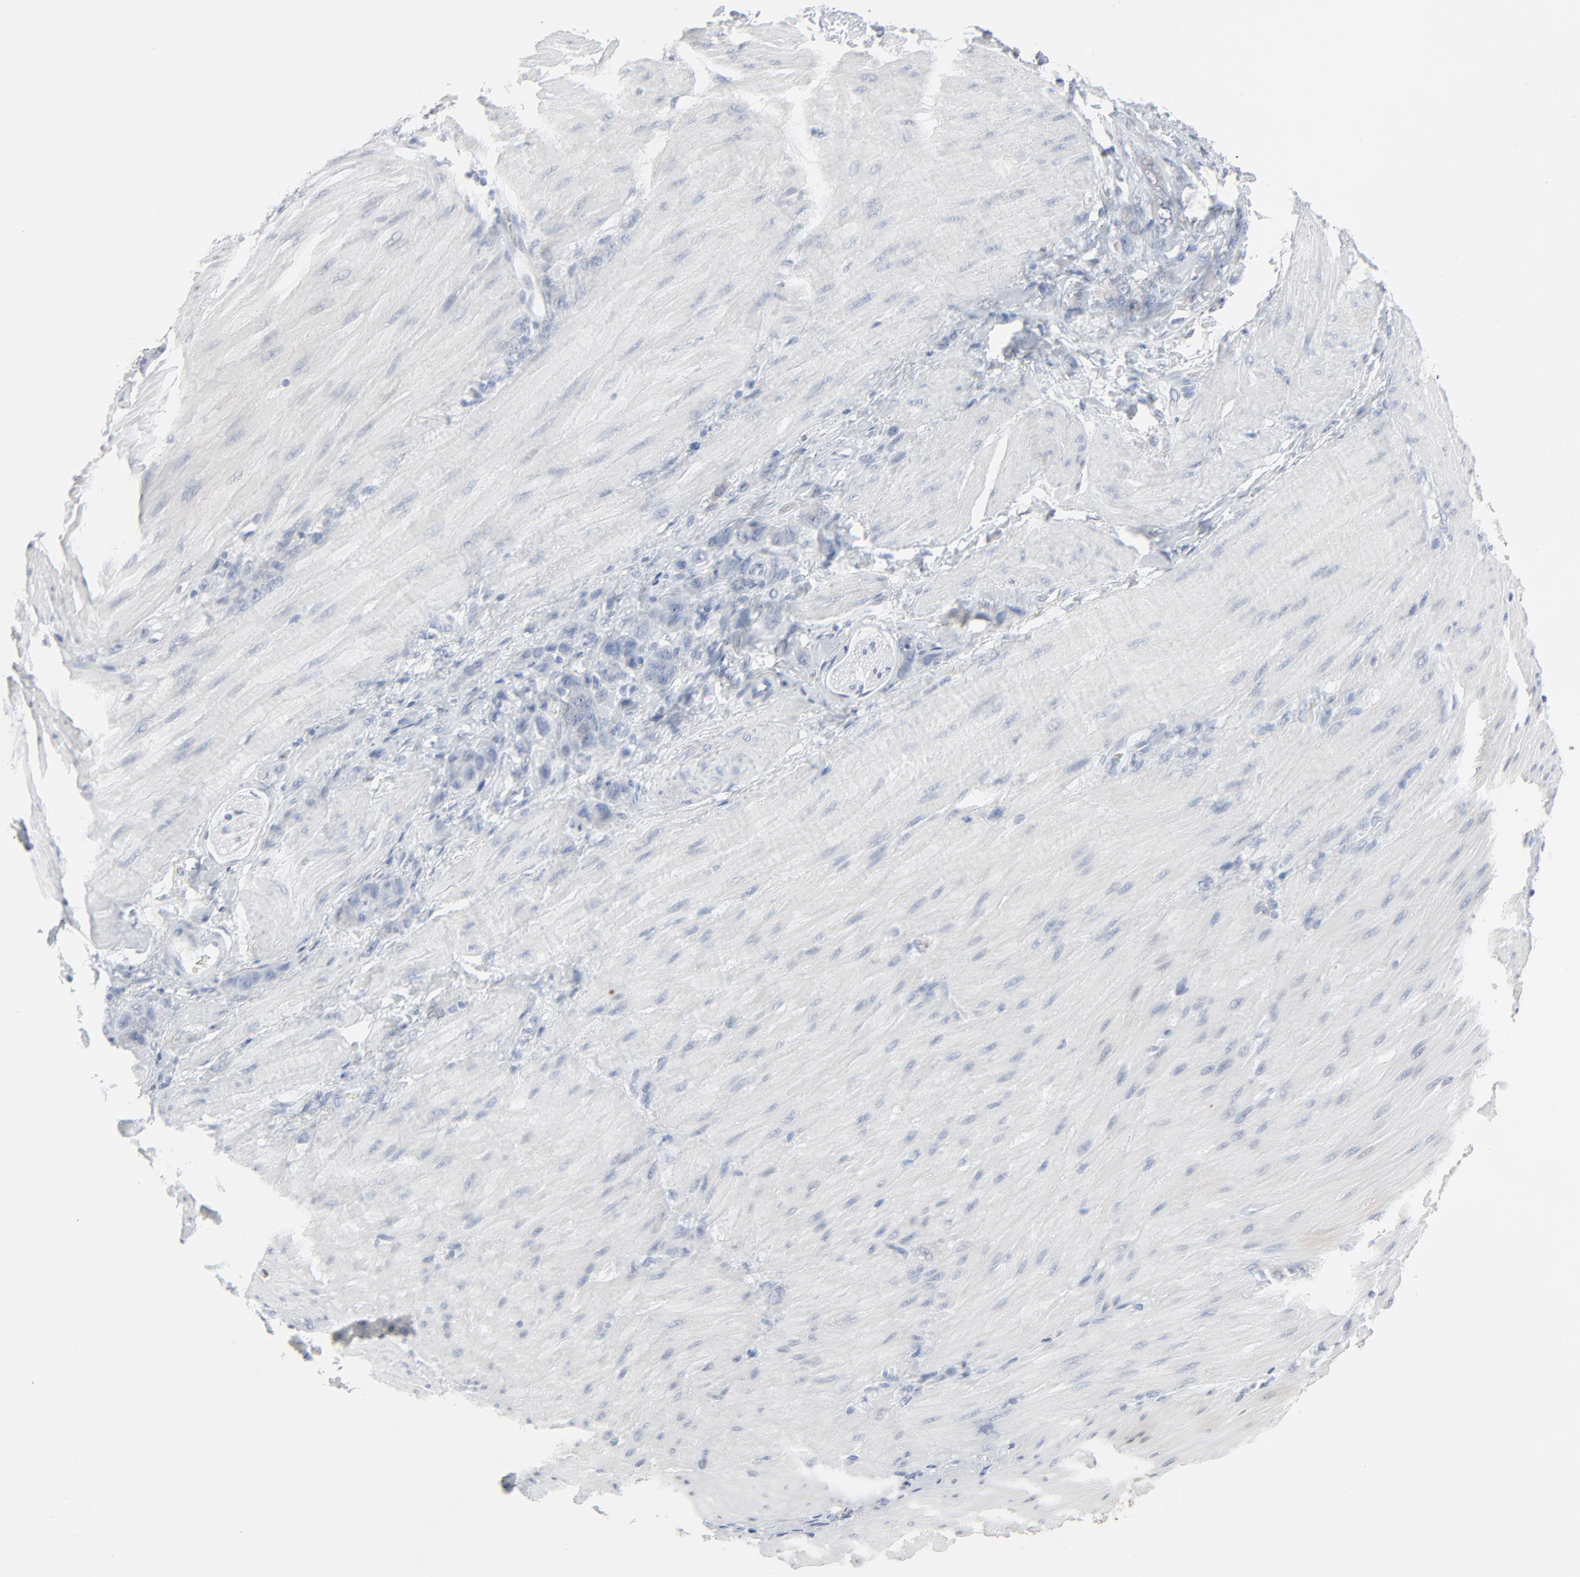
{"staining": {"intensity": "negative", "quantity": "none", "location": "none"}, "tissue": "stomach cancer", "cell_type": "Tumor cells", "image_type": "cancer", "snomed": [{"axis": "morphology", "description": "Normal tissue, NOS"}, {"axis": "morphology", "description": "Adenocarcinoma, NOS"}, {"axis": "topography", "description": "Stomach"}], "caption": "The immunohistochemistry (IHC) photomicrograph has no significant staining in tumor cells of adenocarcinoma (stomach) tissue.", "gene": "PHGDH", "patient": {"sex": "male", "age": 82}}